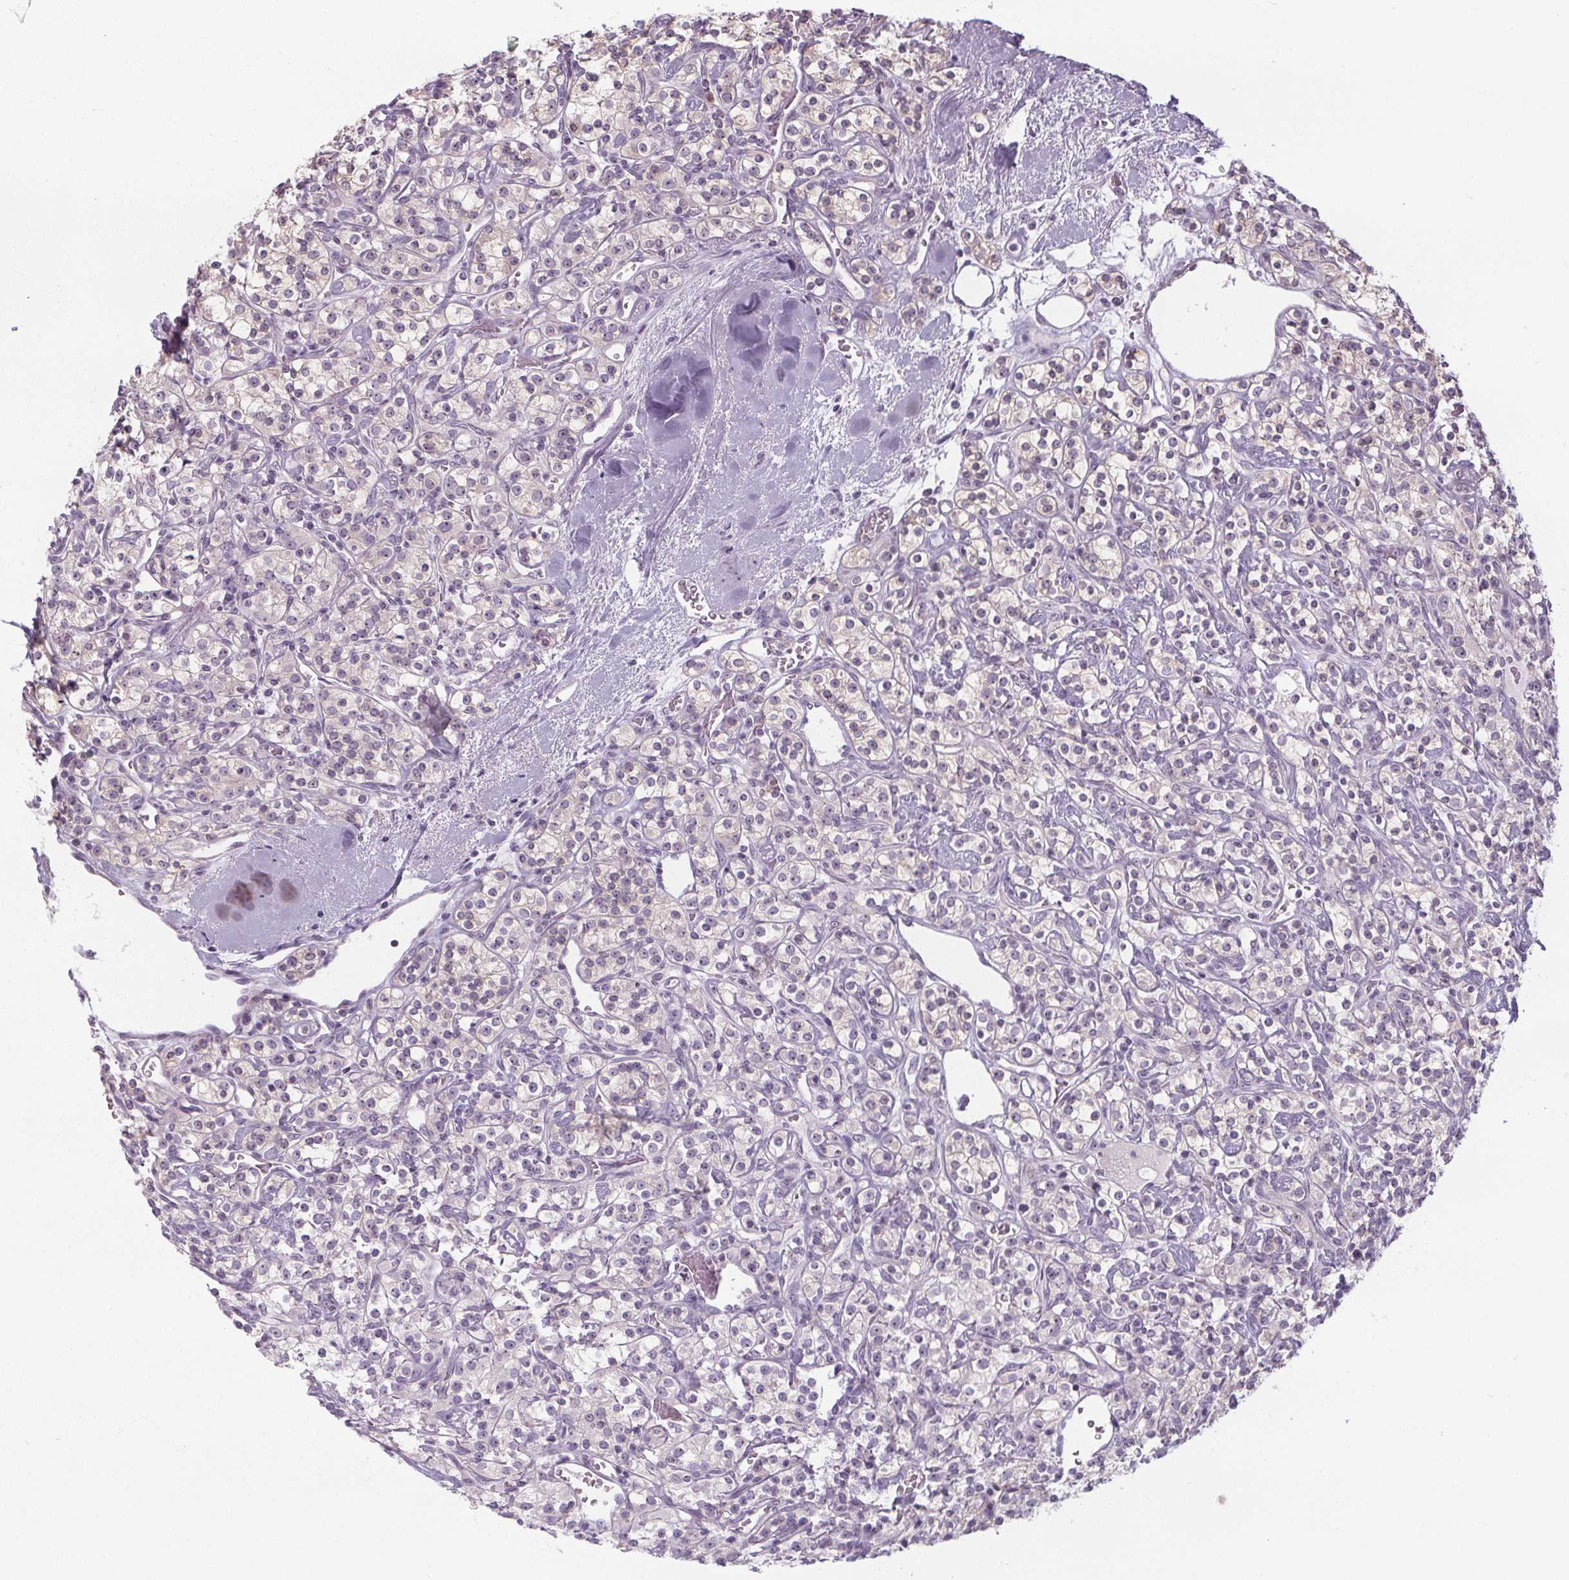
{"staining": {"intensity": "weak", "quantity": "<25%", "location": "nuclear"}, "tissue": "renal cancer", "cell_type": "Tumor cells", "image_type": "cancer", "snomed": [{"axis": "morphology", "description": "Adenocarcinoma, NOS"}, {"axis": "topography", "description": "Kidney"}], "caption": "Protein analysis of adenocarcinoma (renal) displays no significant expression in tumor cells. (Stains: DAB (3,3'-diaminobenzidine) immunohistochemistry with hematoxylin counter stain, Microscopy: brightfield microscopy at high magnification).", "gene": "NOLC1", "patient": {"sex": "male", "age": 77}}